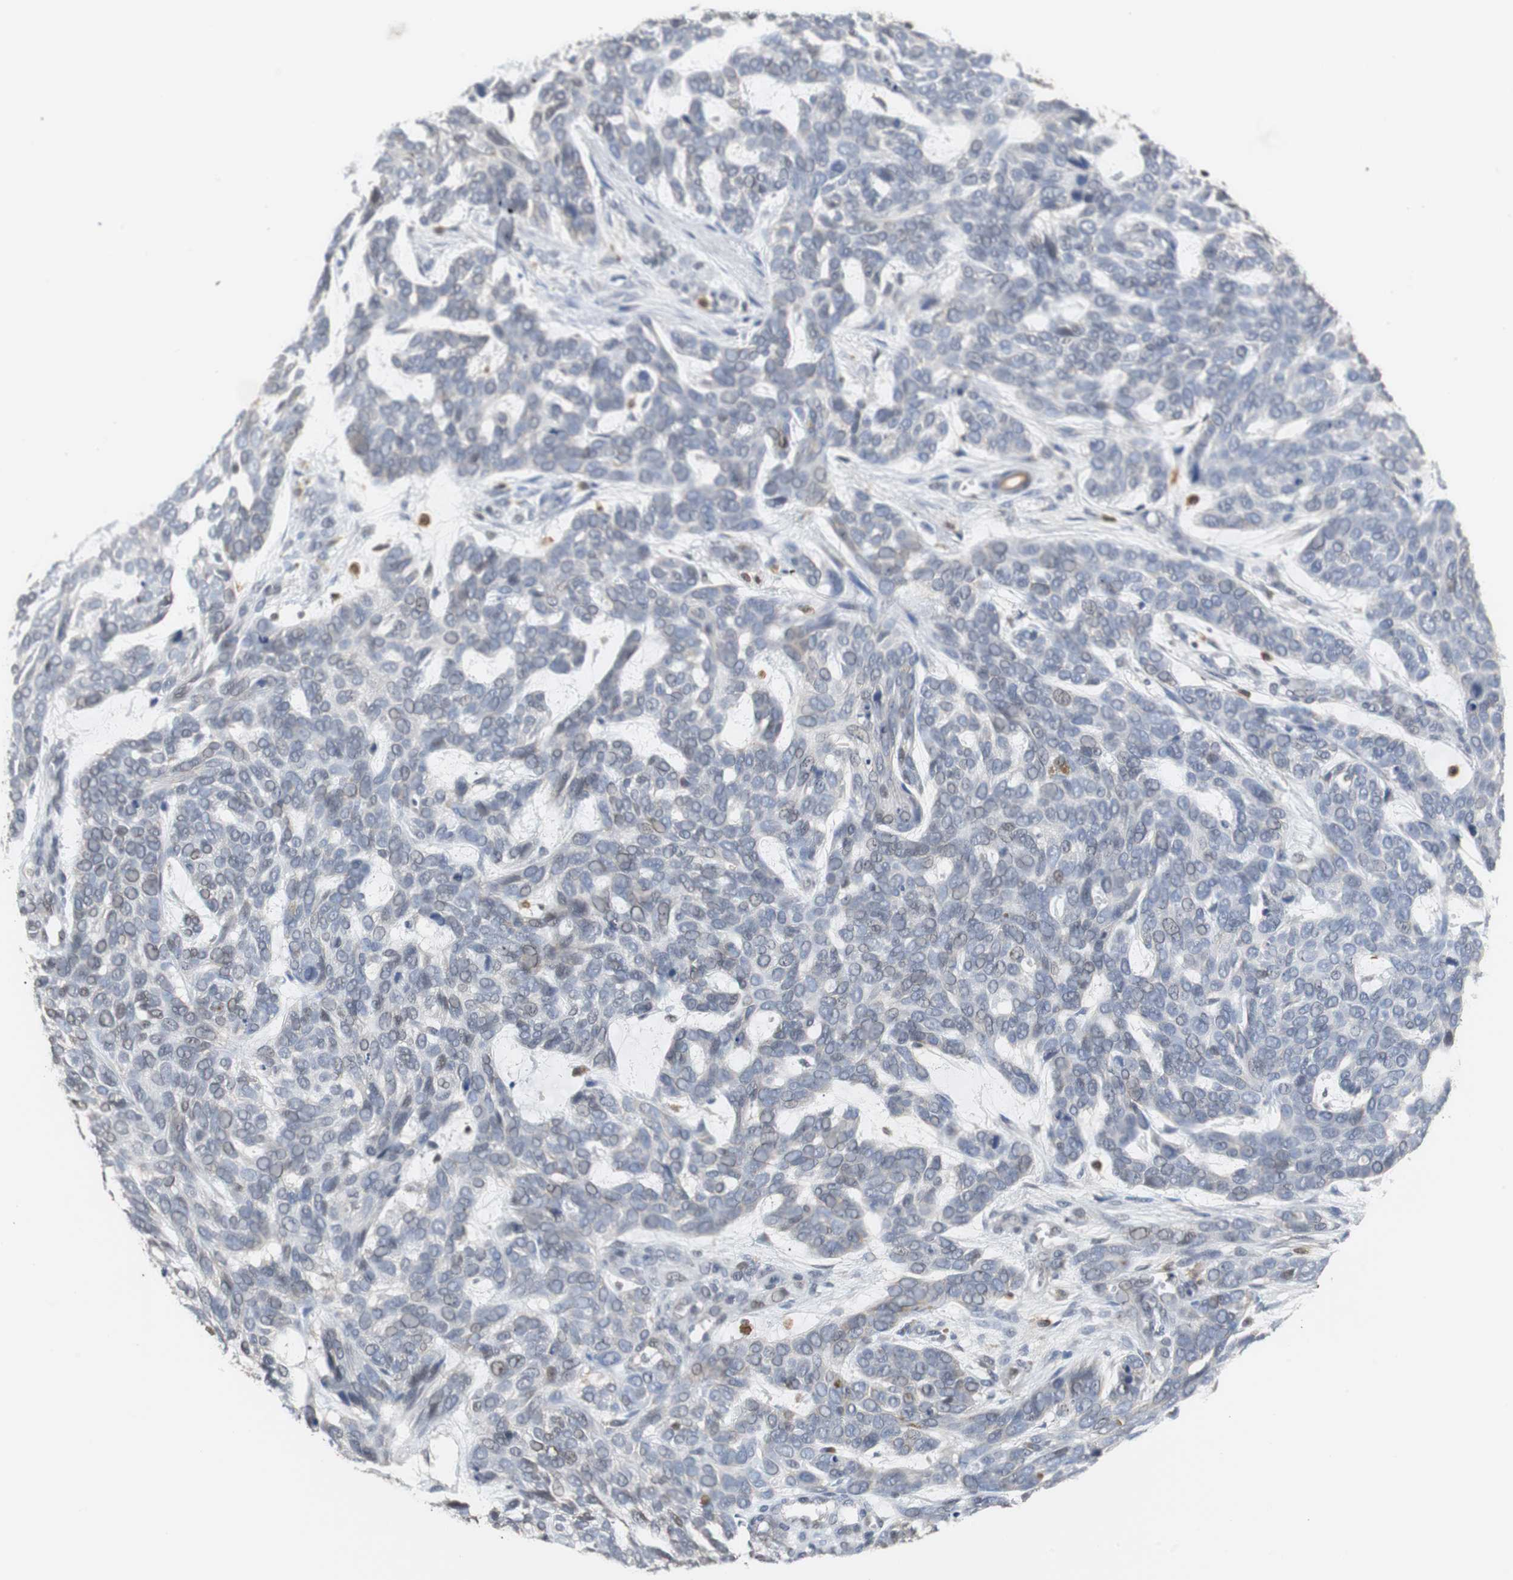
{"staining": {"intensity": "moderate", "quantity": "<25%", "location": "cytoplasmic/membranous,nuclear"}, "tissue": "skin cancer", "cell_type": "Tumor cells", "image_type": "cancer", "snomed": [{"axis": "morphology", "description": "Basal cell carcinoma"}, {"axis": "topography", "description": "Skin"}], "caption": "A brown stain shows moderate cytoplasmic/membranous and nuclear positivity of a protein in skin cancer tumor cells.", "gene": "SIRT1", "patient": {"sex": "male", "age": 87}}